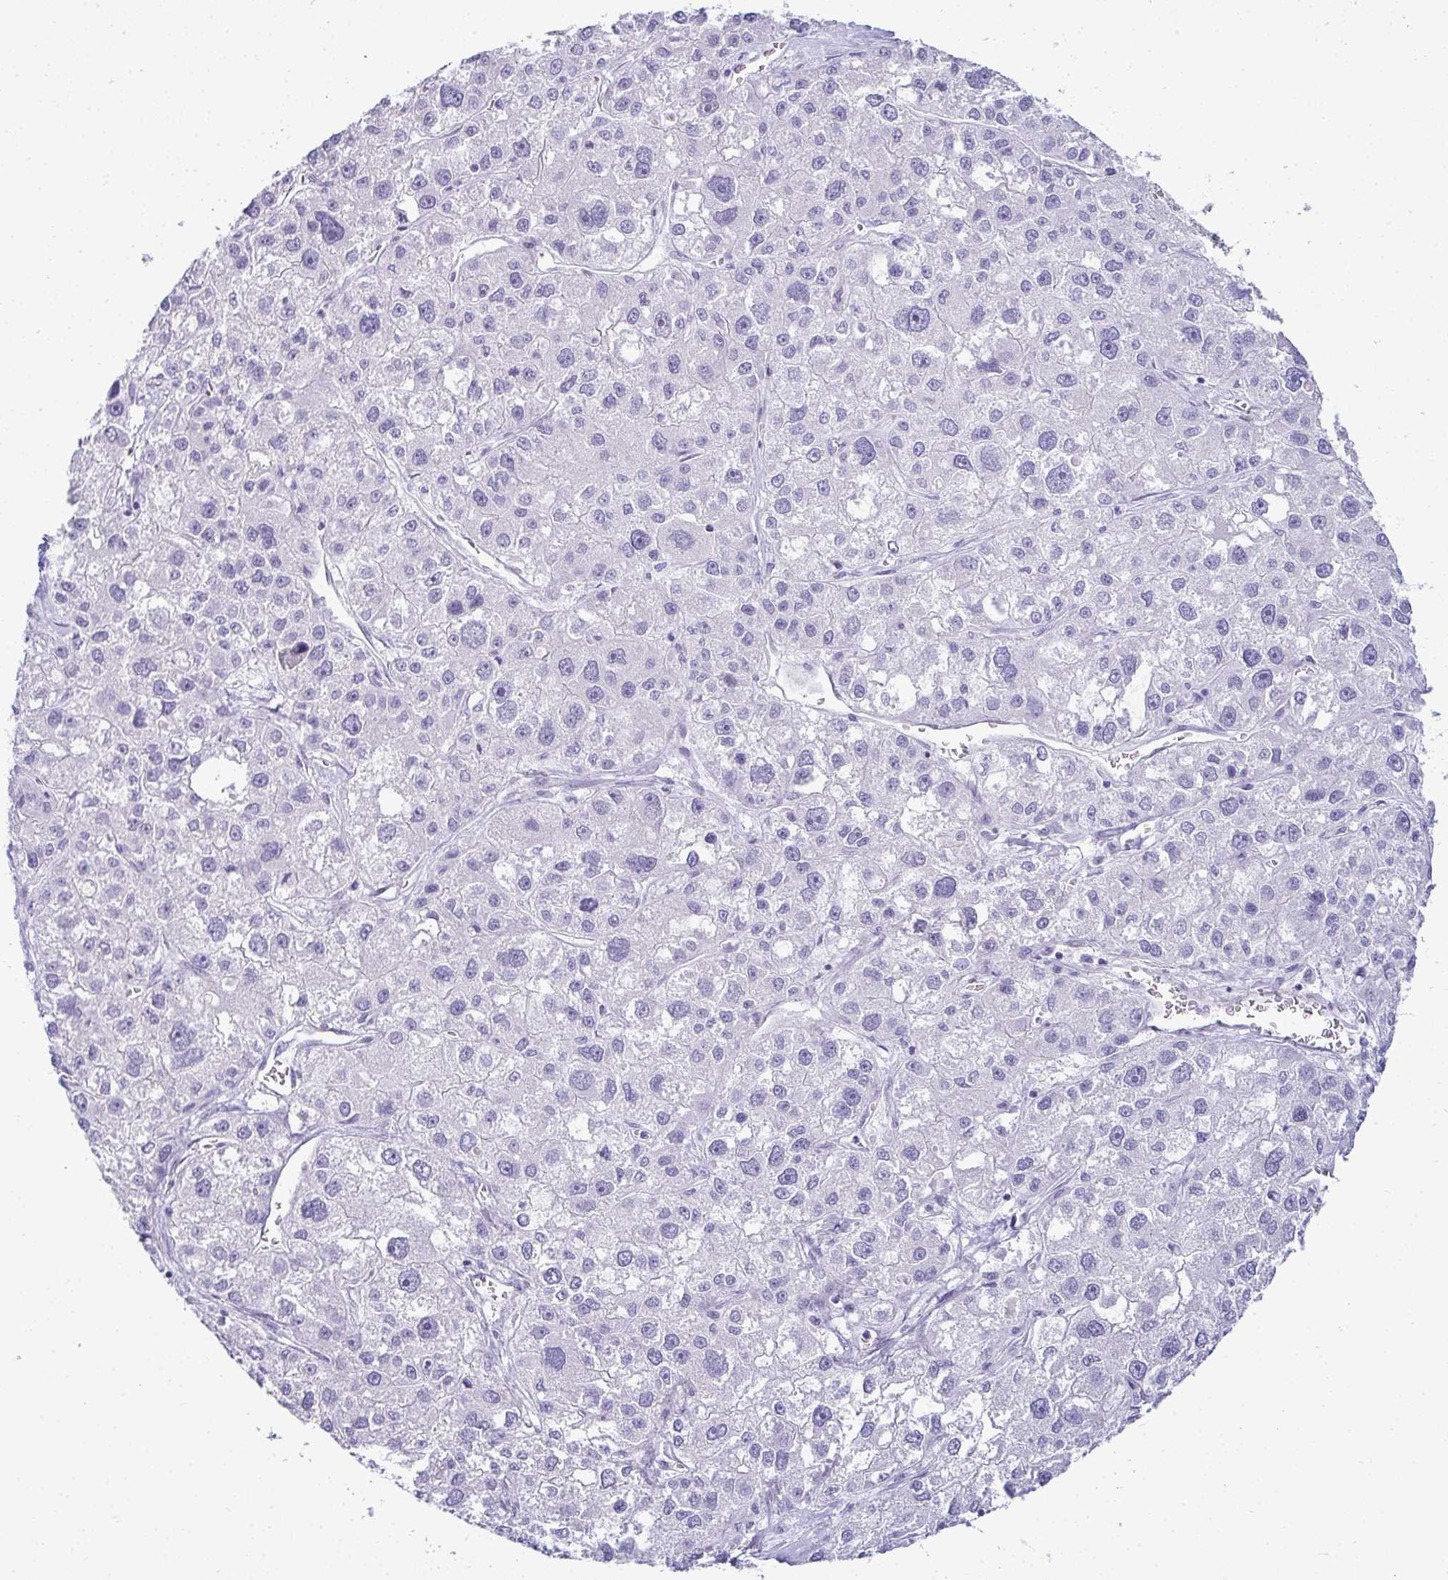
{"staining": {"intensity": "negative", "quantity": "none", "location": "none"}, "tissue": "liver cancer", "cell_type": "Tumor cells", "image_type": "cancer", "snomed": [{"axis": "morphology", "description": "Carcinoma, Hepatocellular, NOS"}, {"axis": "topography", "description": "Liver"}], "caption": "High power microscopy image of an immunohistochemistry photomicrograph of liver cancer, revealing no significant staining in tumor cells. (Stains: DAB IHC with hematoxylin counter stain, Microscopy: brightfield microscopy at high magnification).", "gene": "HSPB6", "patient": {"sex": "male", "age": 73}}